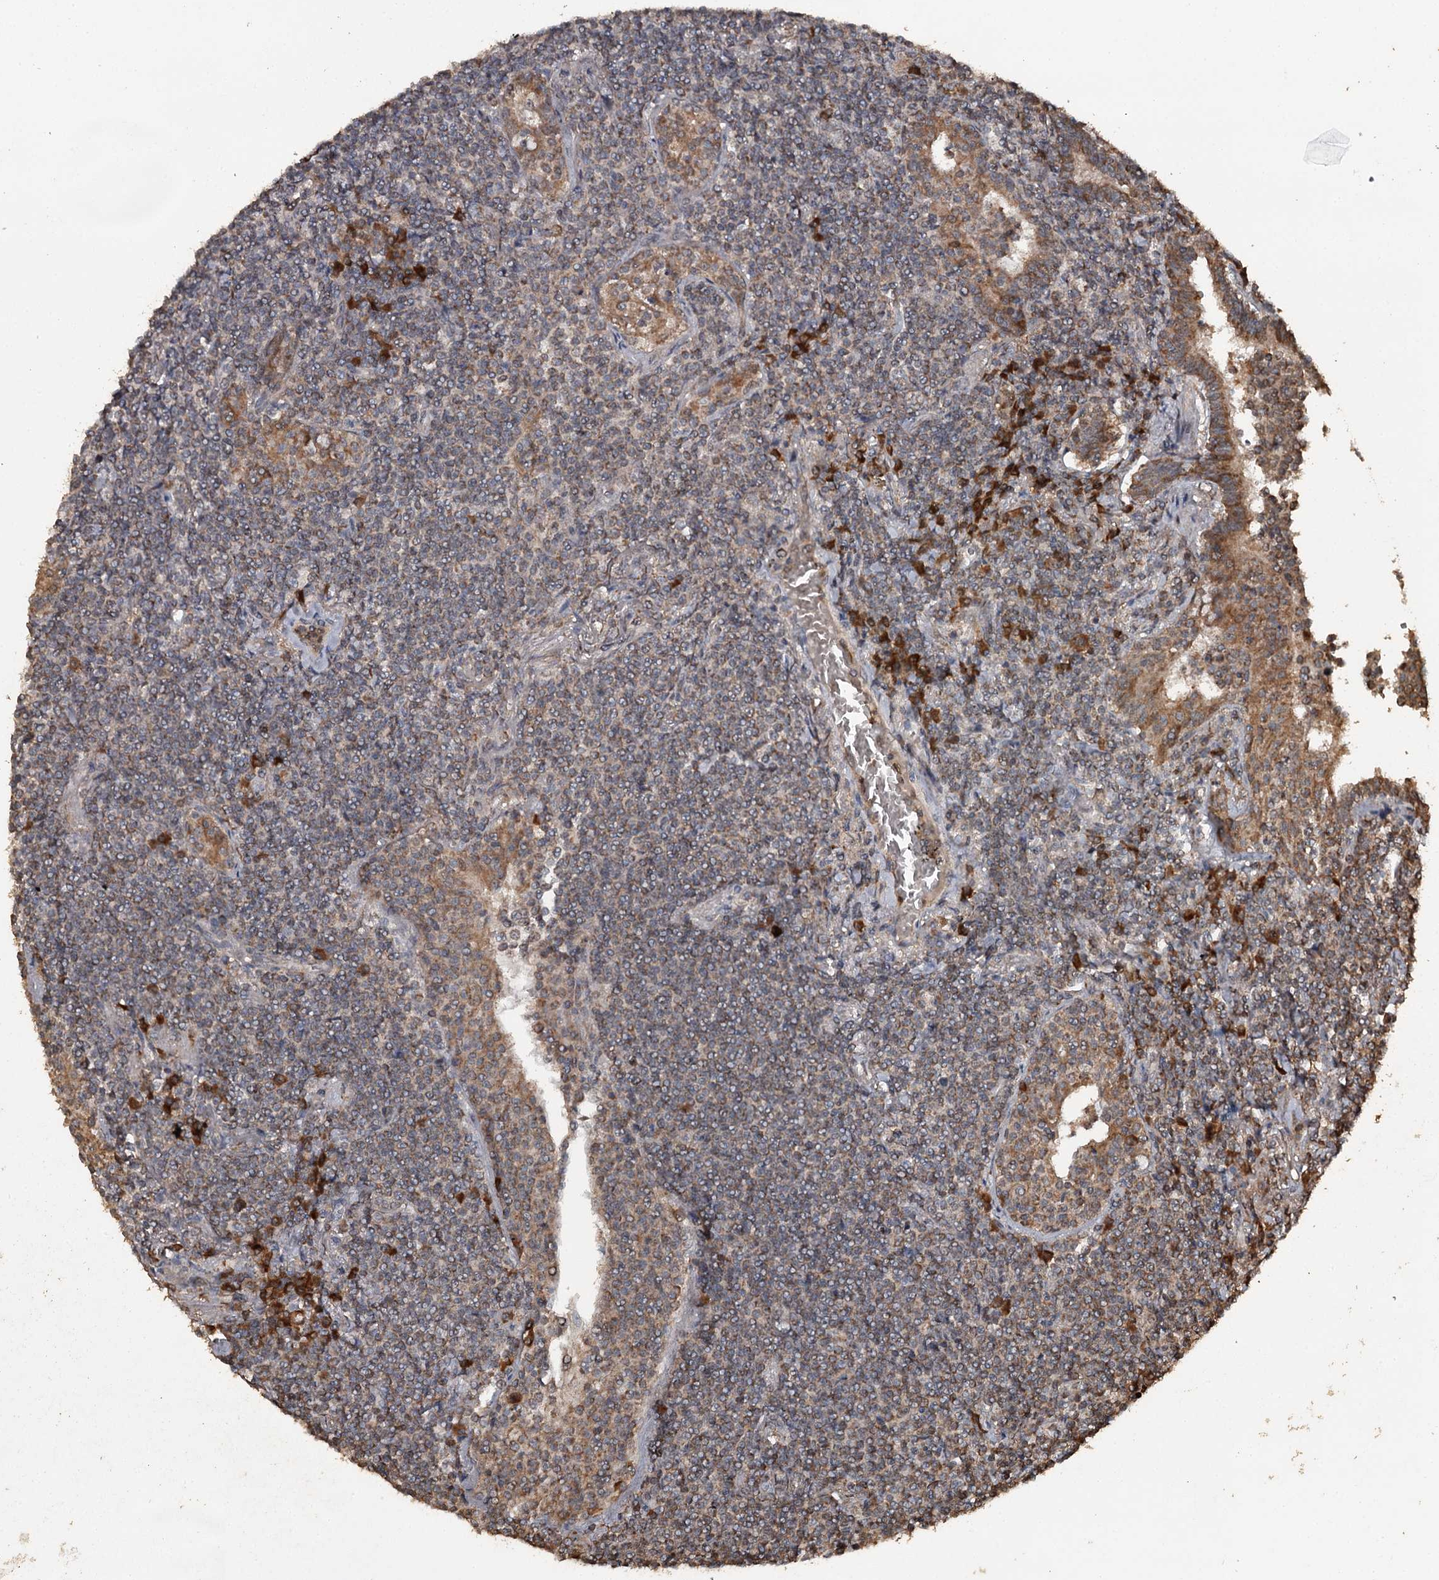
{"staining": {"intensity": "weak", "quantity": ">75%", "location": "cytoplasmic/membranous"}, "tissue": "lymphoma", "cell_type": "Tumor cells", "image_type": "cancer", "snomed": [{"axis": "morphology", "description": "Malignant lymphoma, non-Hodgkin's type, Low grade"}, {"axis": "topography", "description": "Lung"}], "caption": "A histopathology image of malignant lymphoma, non-Hodgkin's type (low-grade) stained for a protein exhibits weak cytoplasmic/membranous brown staining in tumor cells.", "gene": "WIPI1", "patient": {"sex": "female", "age": 71}}